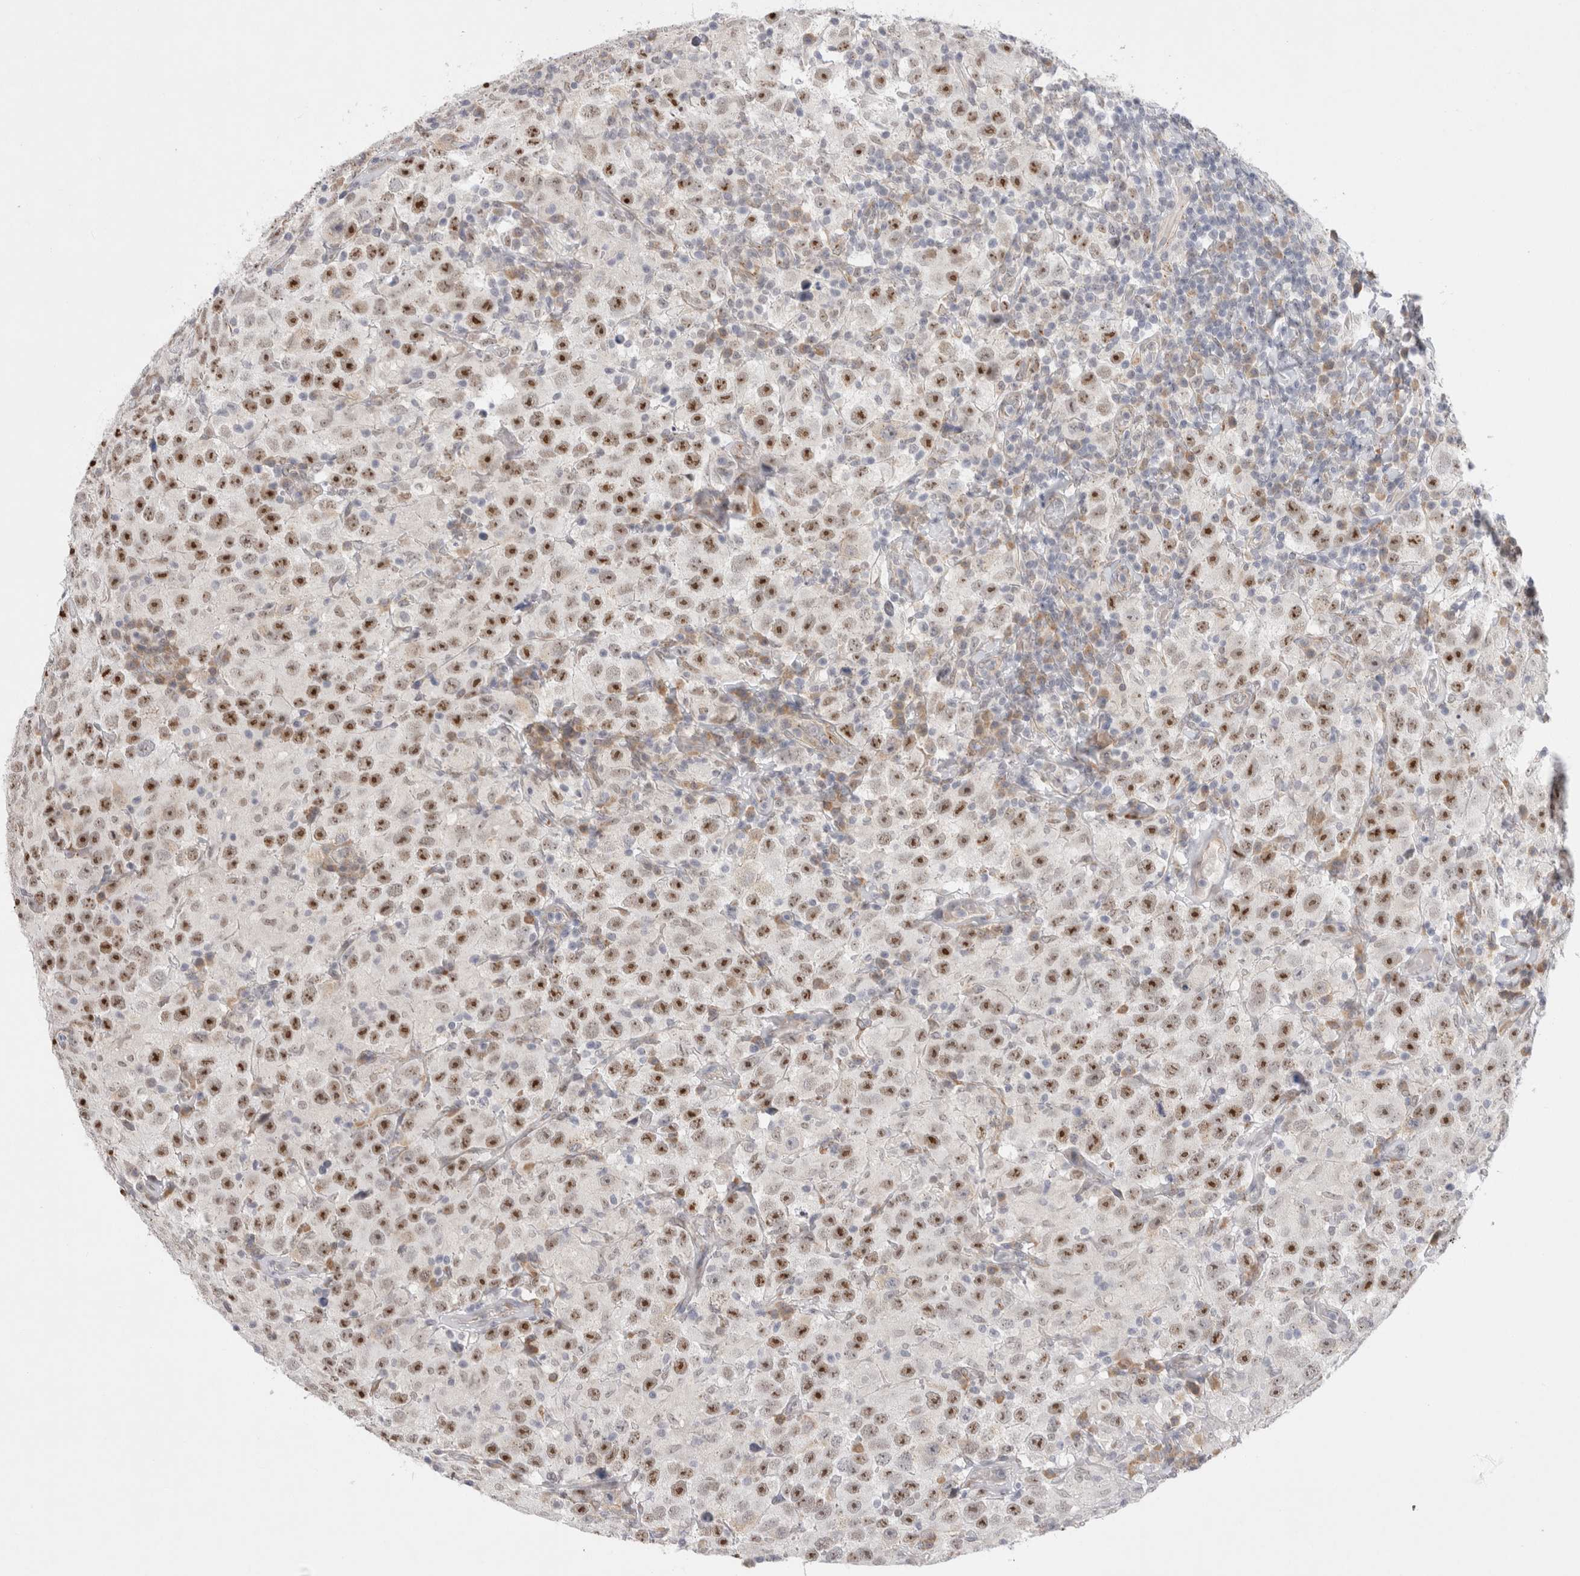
{"staining": {"intensity": "strong", "quantity": ">75%", "location": "nuclear"}, "tissue": "testis cancer", "cell_type": "Tumor cells", "image_type": "cancer", "snomed": [{"axis": "morphology", "description": "Seminoma, NOS"}, {"axis": "topography", "description": "Testis"}], "caption": "The histopathology image demonstrates a brown stain indicating the presence of a protein in the nuclear of tumor cells in seminoma (testis).", "gene": "TRMT1L", "patient": {"sex": "male", "age": 41}}